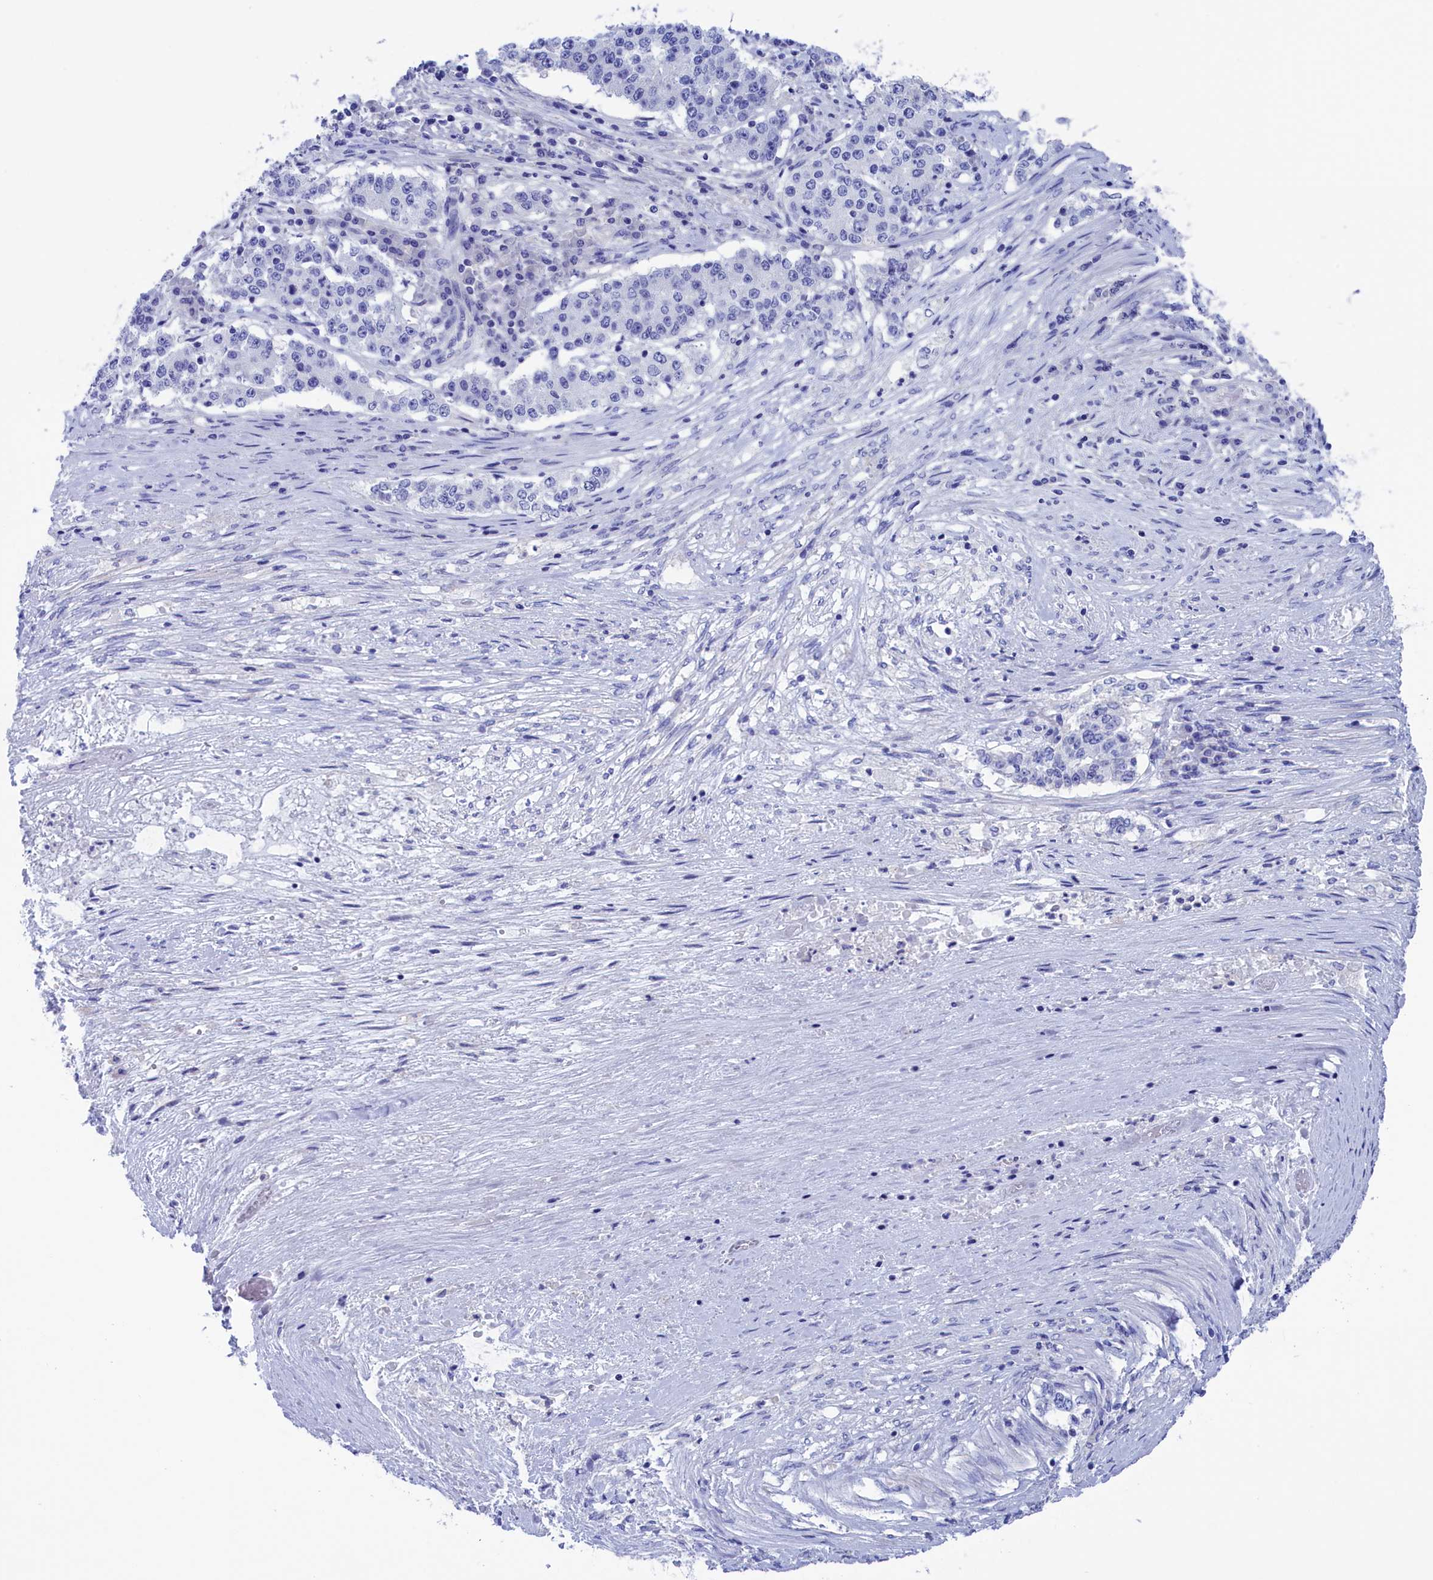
{"staining": {"intensity": "negative", "quantity": "none", "location": "none"}, "tissue": "stomach cancer", "cell_type": "Tumor cells", "image_type": "cancer", "snomed": [{"axis": "morphology", "description": "Adenocarcinoma, NOS"}, {"axis": "topography", "description": "Stomach"}], "caption": "High magnification brightfield microscopy of stomach adenocarcinoma stained with DAB (brown) and counterstained with hematoxylin (blue): tumor cells show no significant positivity.", "gene": "VPS35L", "patient": {"sex": "male", "age": 59}}